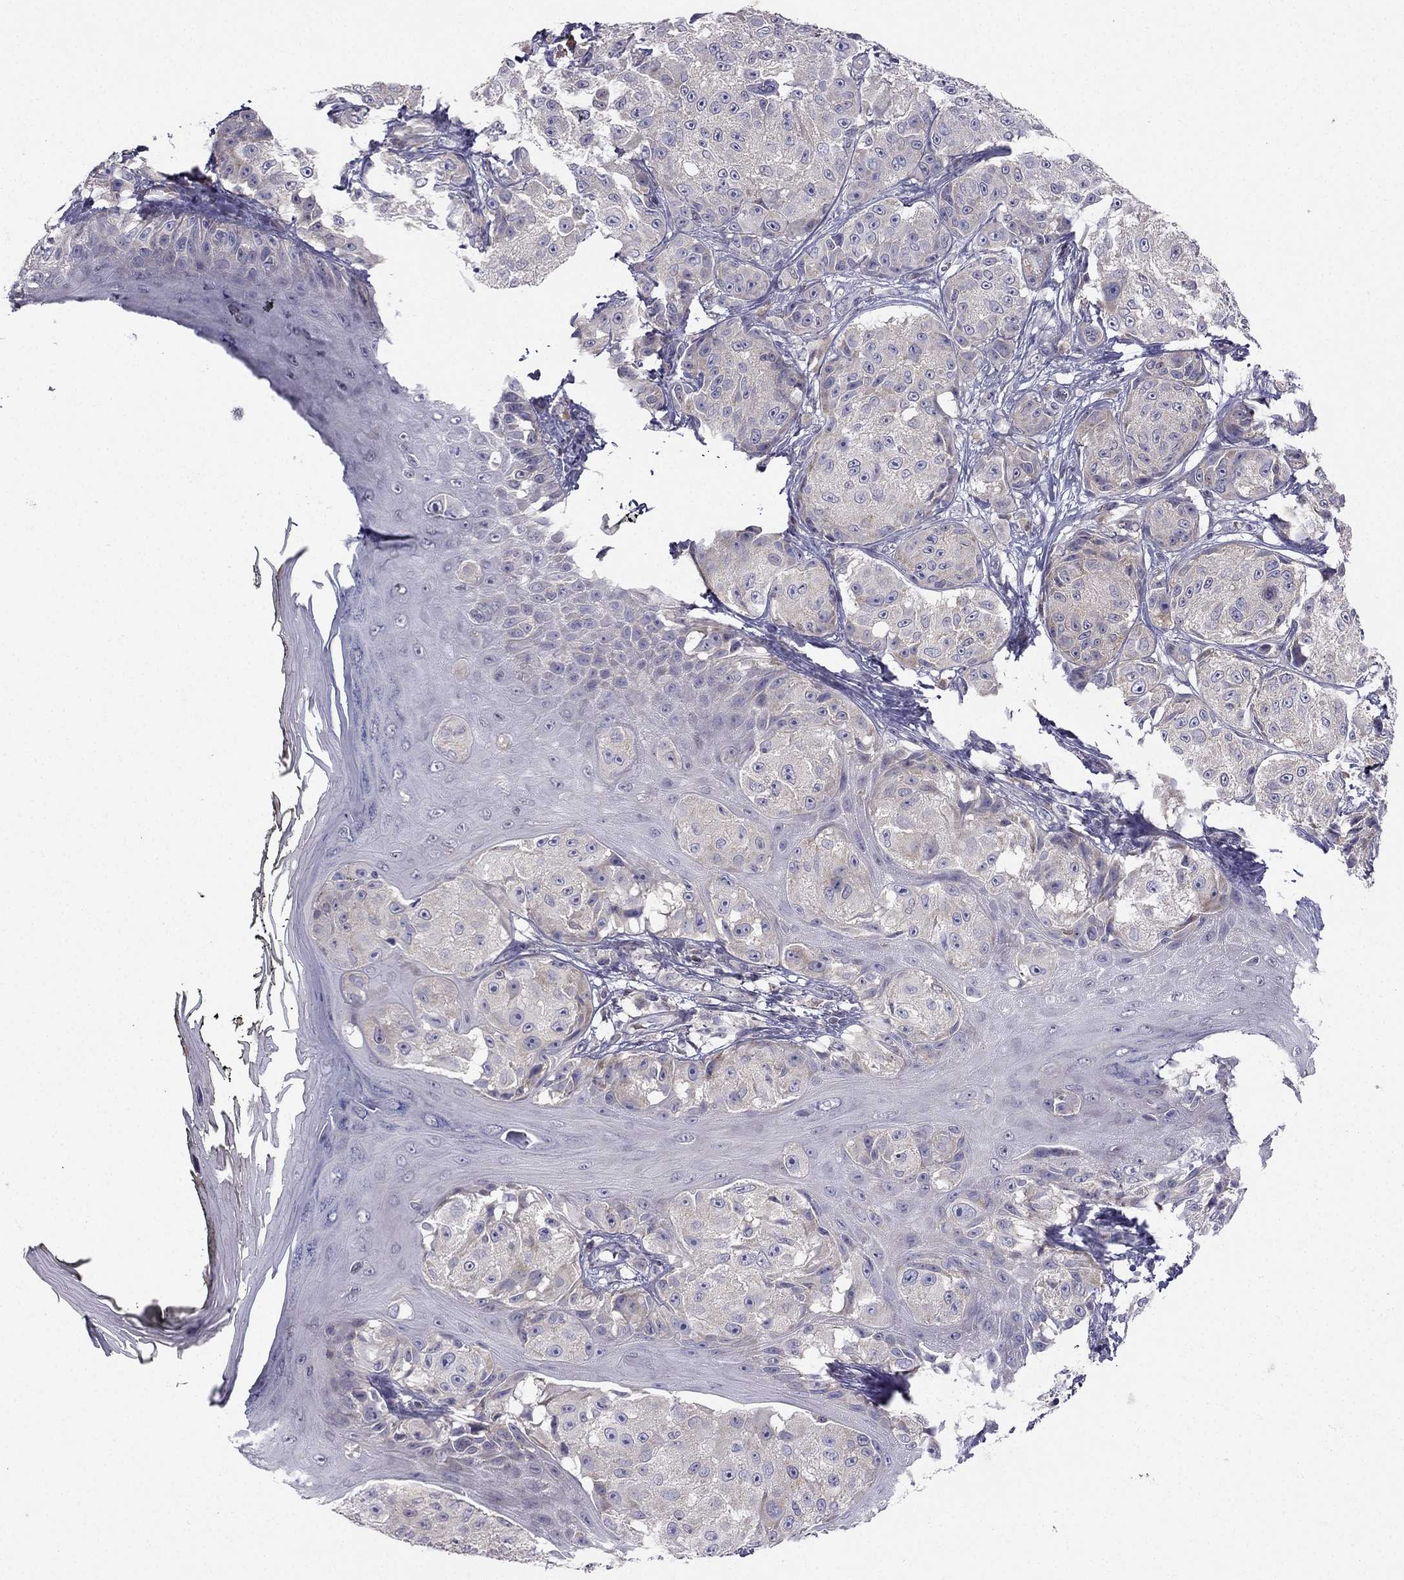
{"staining": {"intensity": "negative", "quantity": "none", "location": "none"}, "tissue": "melanoma", "cell_type": "Tumor cells", "image_type": "cancer", "snomed": [{"axis": "morphology", "description": "Malignant melanoma, NOS"}, {"axis": "topography", "description": "Skin"}], "caption": "Tumor cells are negative for protein expression in human malignant melanoma.", "gene": "RSPH14", "patient": {"sex": "male", "age": 61}}